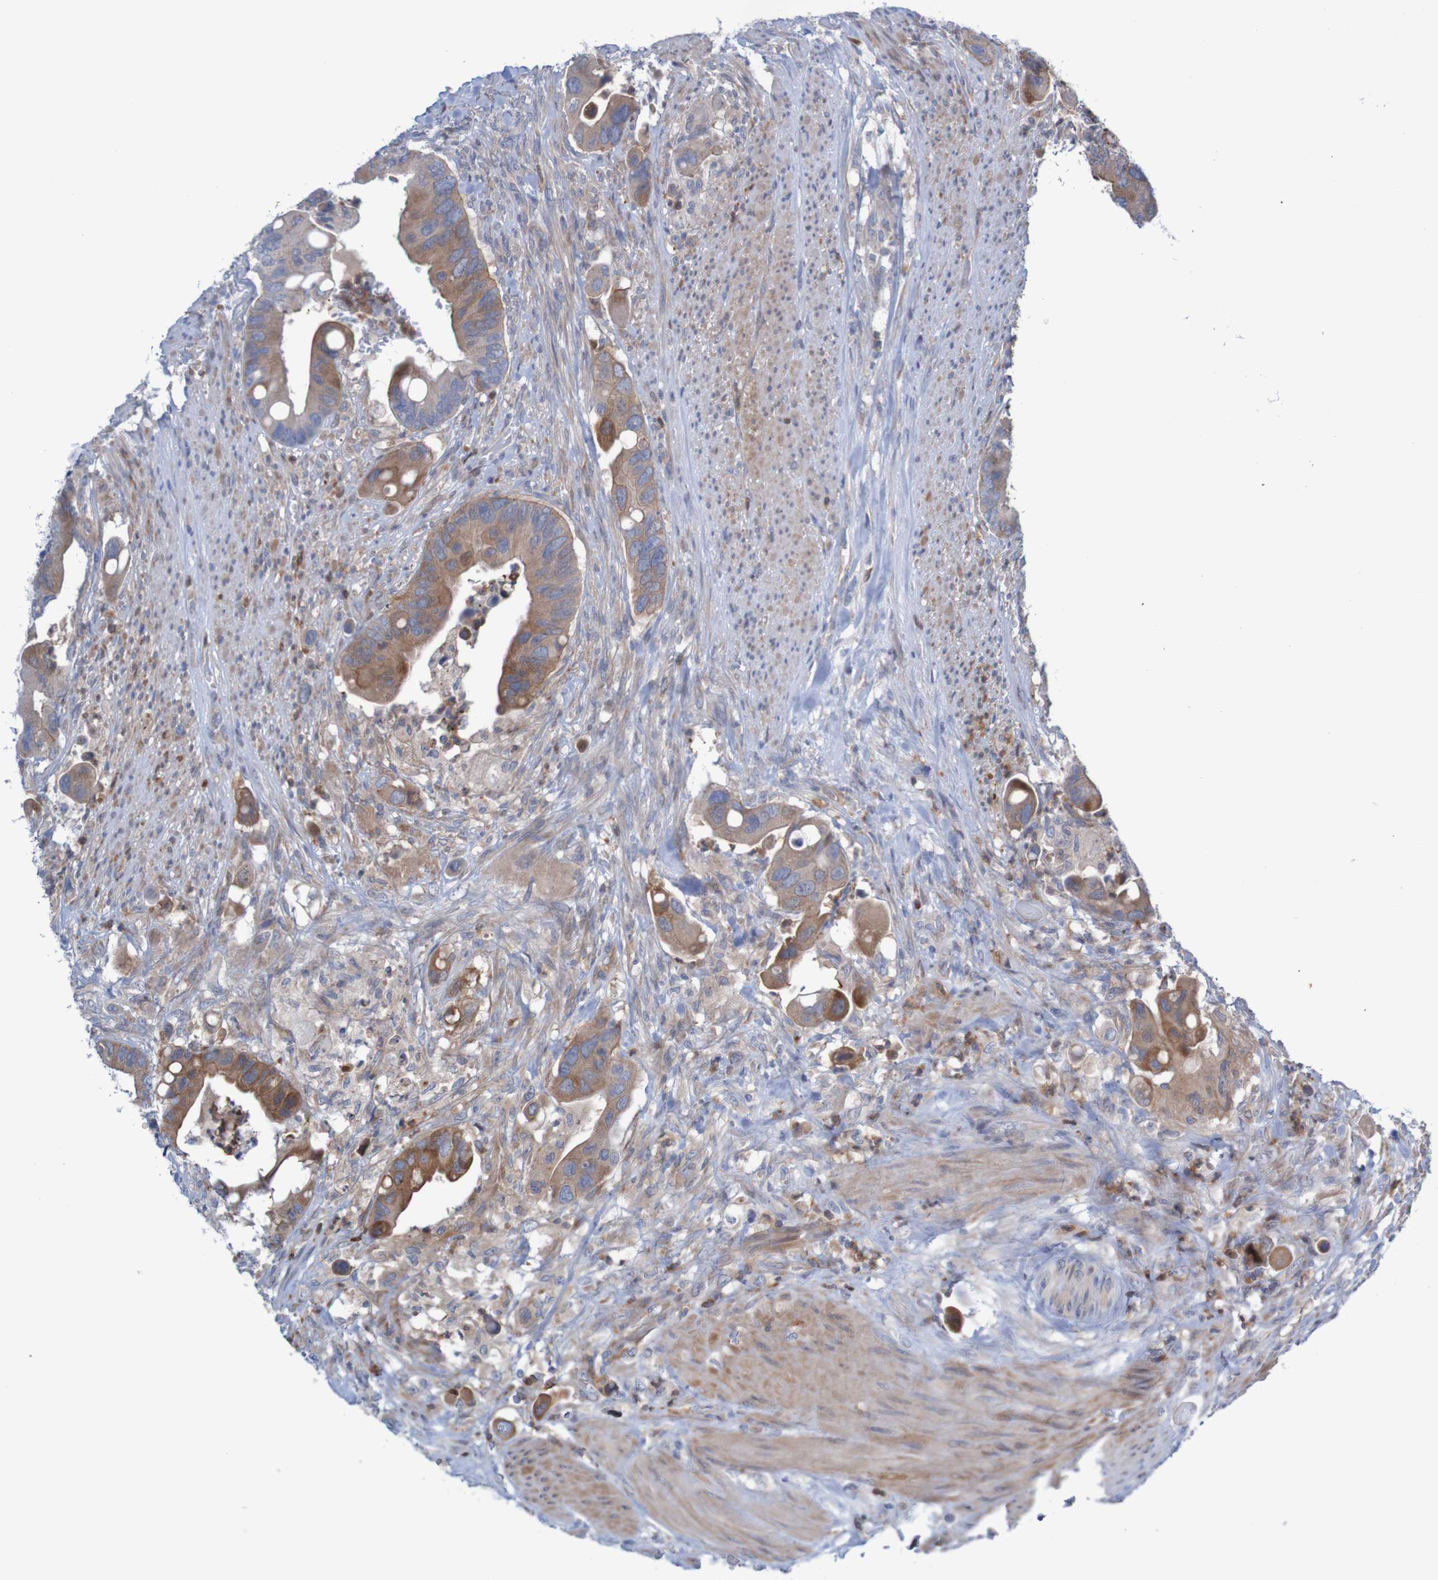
{"staining": {"intensity": "strong", "quantity": ">75%", "location": "cytoplasmic/membranous"}, "tissue": "colorectal cancer", "cell_type": "Tumor cells", "image_type": "cancer", "snomed": [{"axis": "morphology", "description": "Adenocarcinoma, NOS"}, {"axis": "topography", "description": "Rectum"}], "caption": "IHC histopathology image of colorectal cancer (adenocarcinoma) stained for a protein (brown), which demonstrates high levels of strong cytoplasmic/membranous staining in about >75% of tumor cells.", "gene": "ANGPT4", "patient": {"sex": "female", "age": 57}}